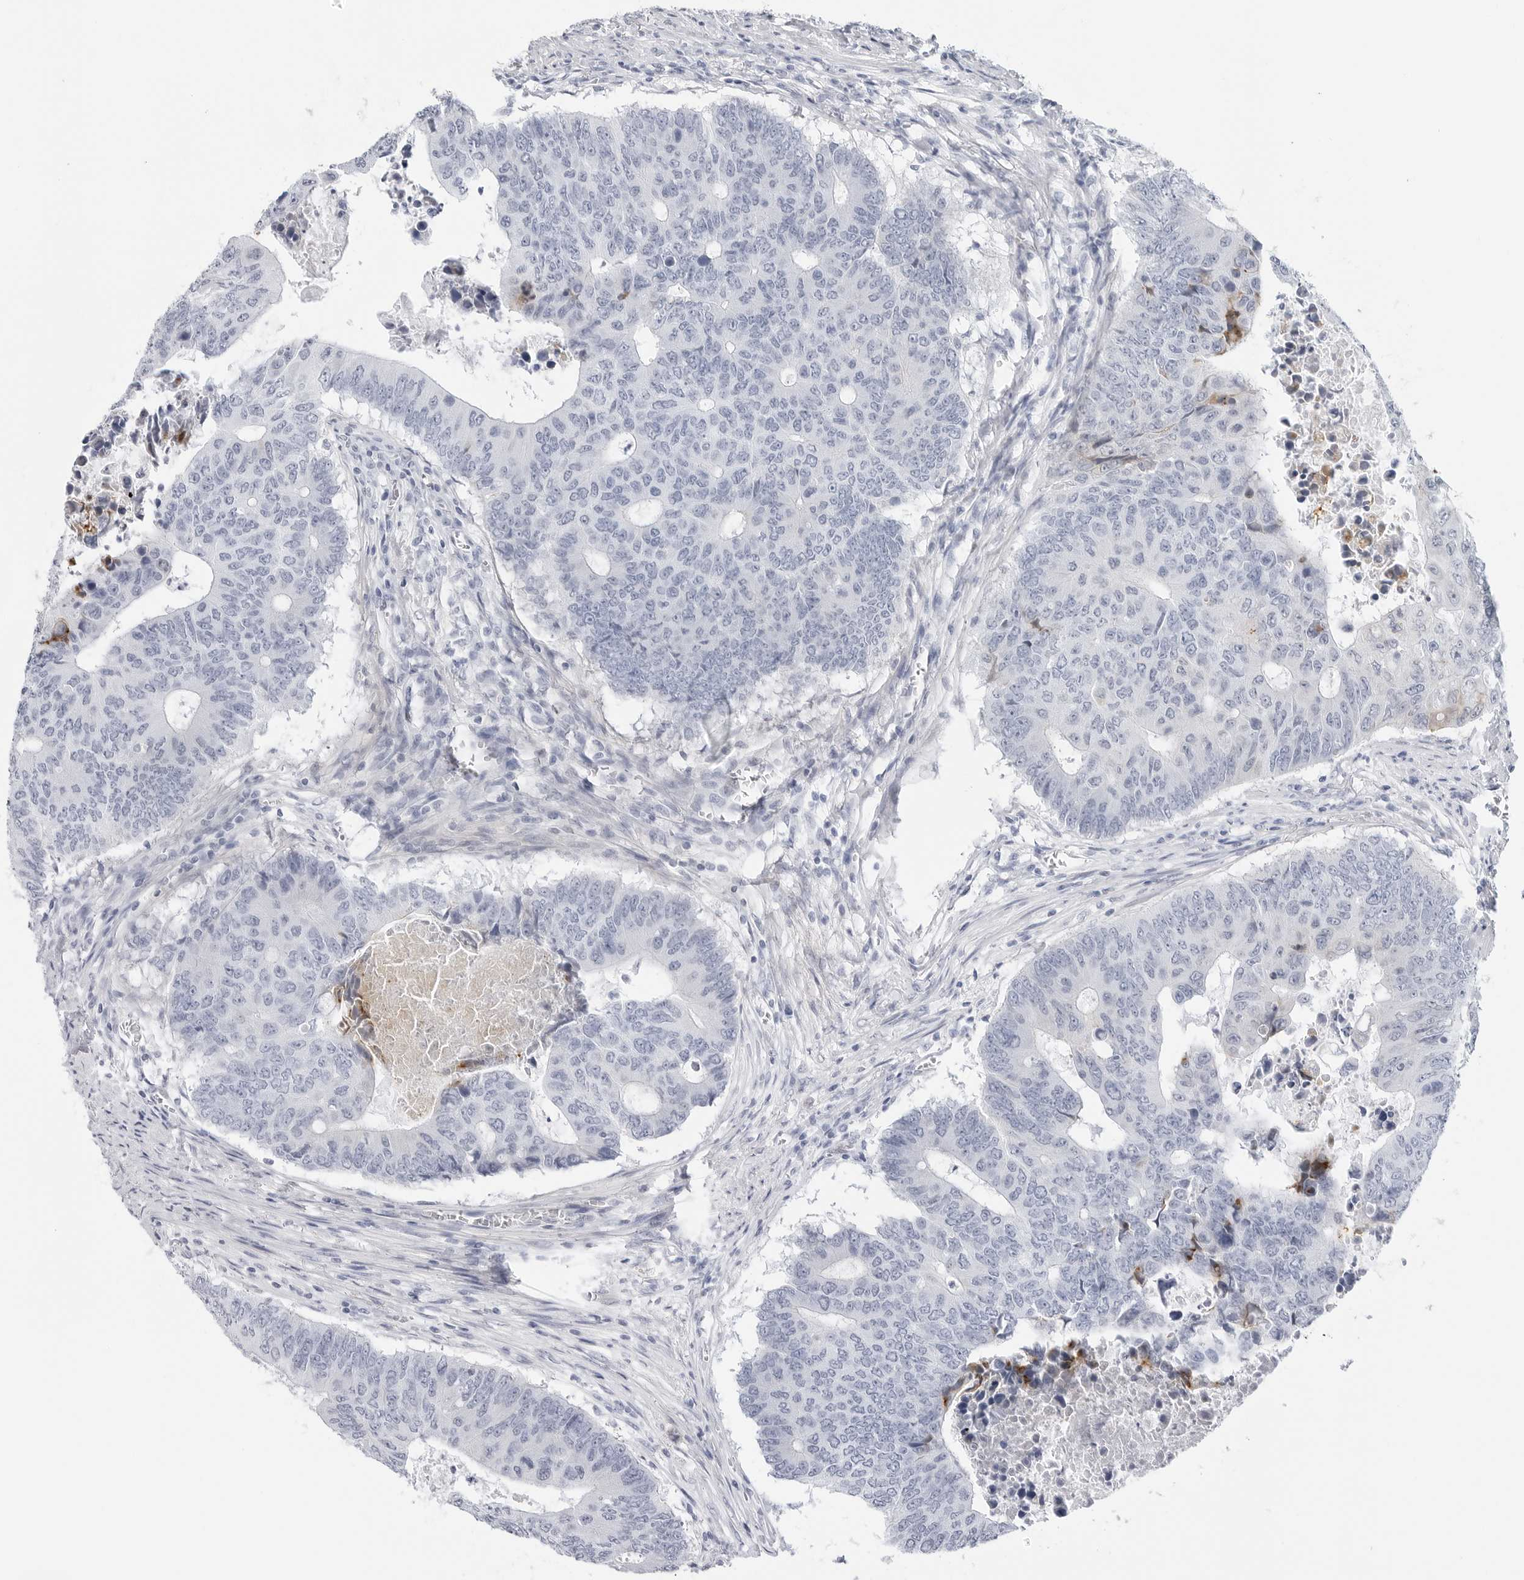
{"staining": {"intensity": "negative", "quantity": "none", "location": "none"}, "tissue": "colorectal cancer", "cell_type": "Tumor cells", "image_type": "cancer", "snomed": [{"axis": "morphology", "description": "Adenocarcinoma, NOS"}, {"axis": "topography", "description": "Colon"}], "caption": "This is an immunohistochemistry photomicrograph of colorectal cancer. There is no expression in tumor cells.", "gene": "SLC19A1", "patient": {"sex": "male", "age": 87}}